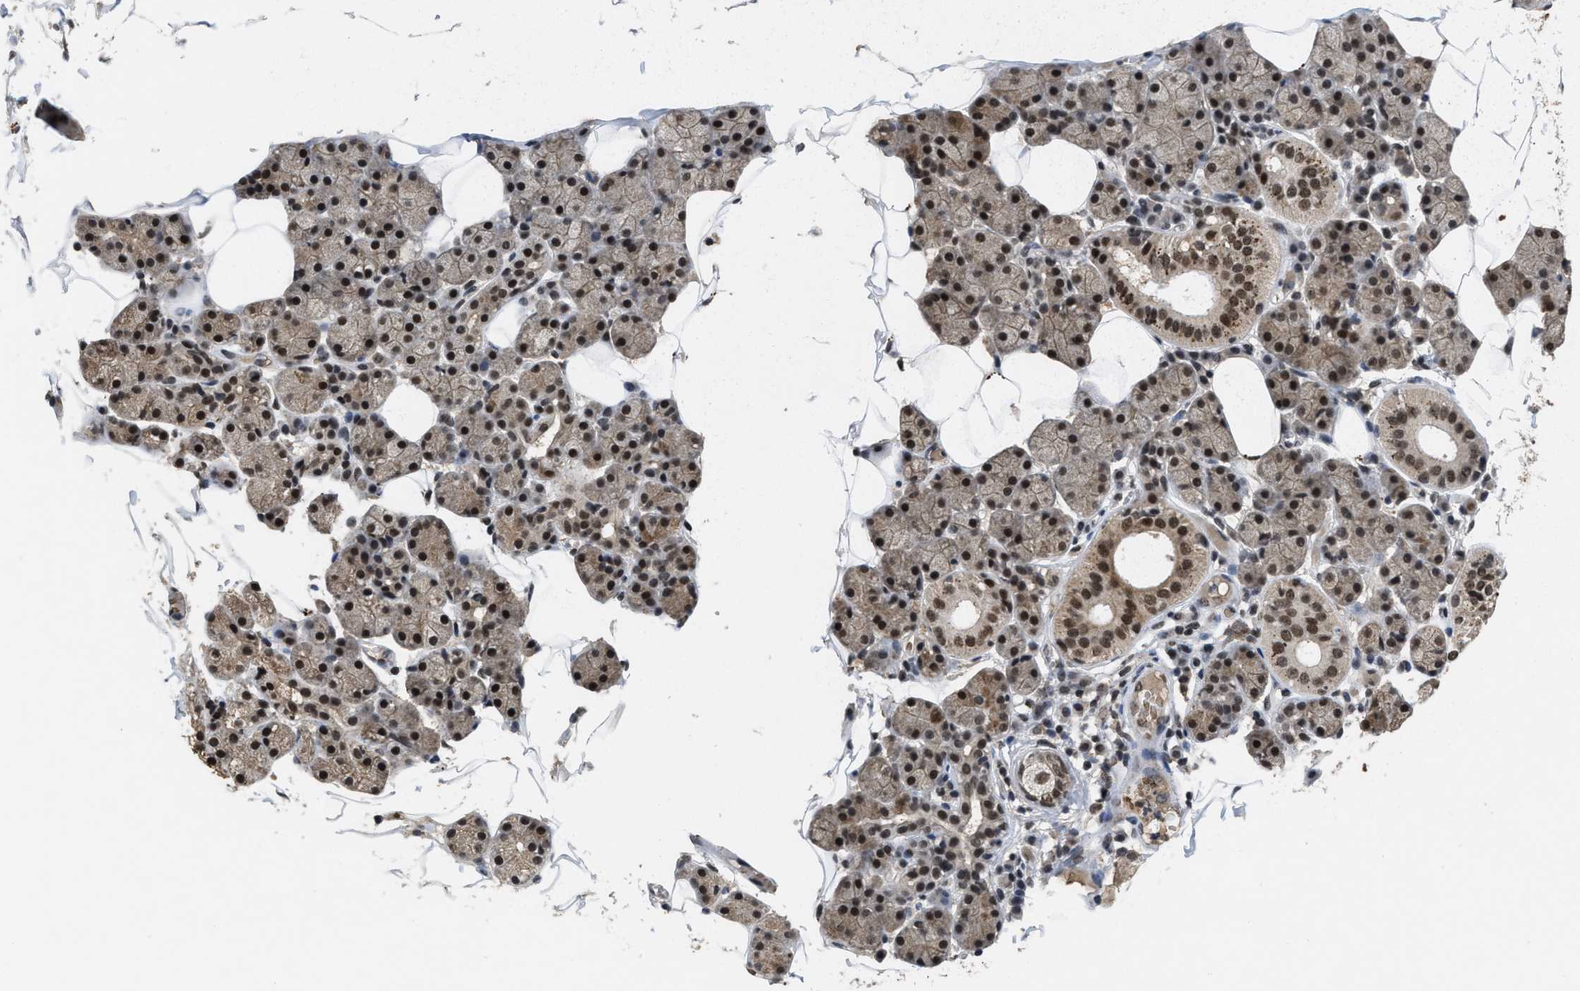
{"staining": {"intensity": "strong", "quantity": "25%-75%", "location": "cytoplasmic/membranous,nuclear"}, "tissue": "salivary gland", "cell_type": "Glandular cells", "image_type": "normal", "snomed": [{"axis": "morphology", "description": "Normal tissue, NOS"}, {"axis": "topography", "description": "Salivary gland"}], "caption": "Salivary gland stained with a brown dye reveals strong cytoplasmic/membranous,nuclear positive positivity in approximately 25%-75% of glandular cells.", "gene": "ZNF346", "patient": {"sex": "female", "age": 33}}